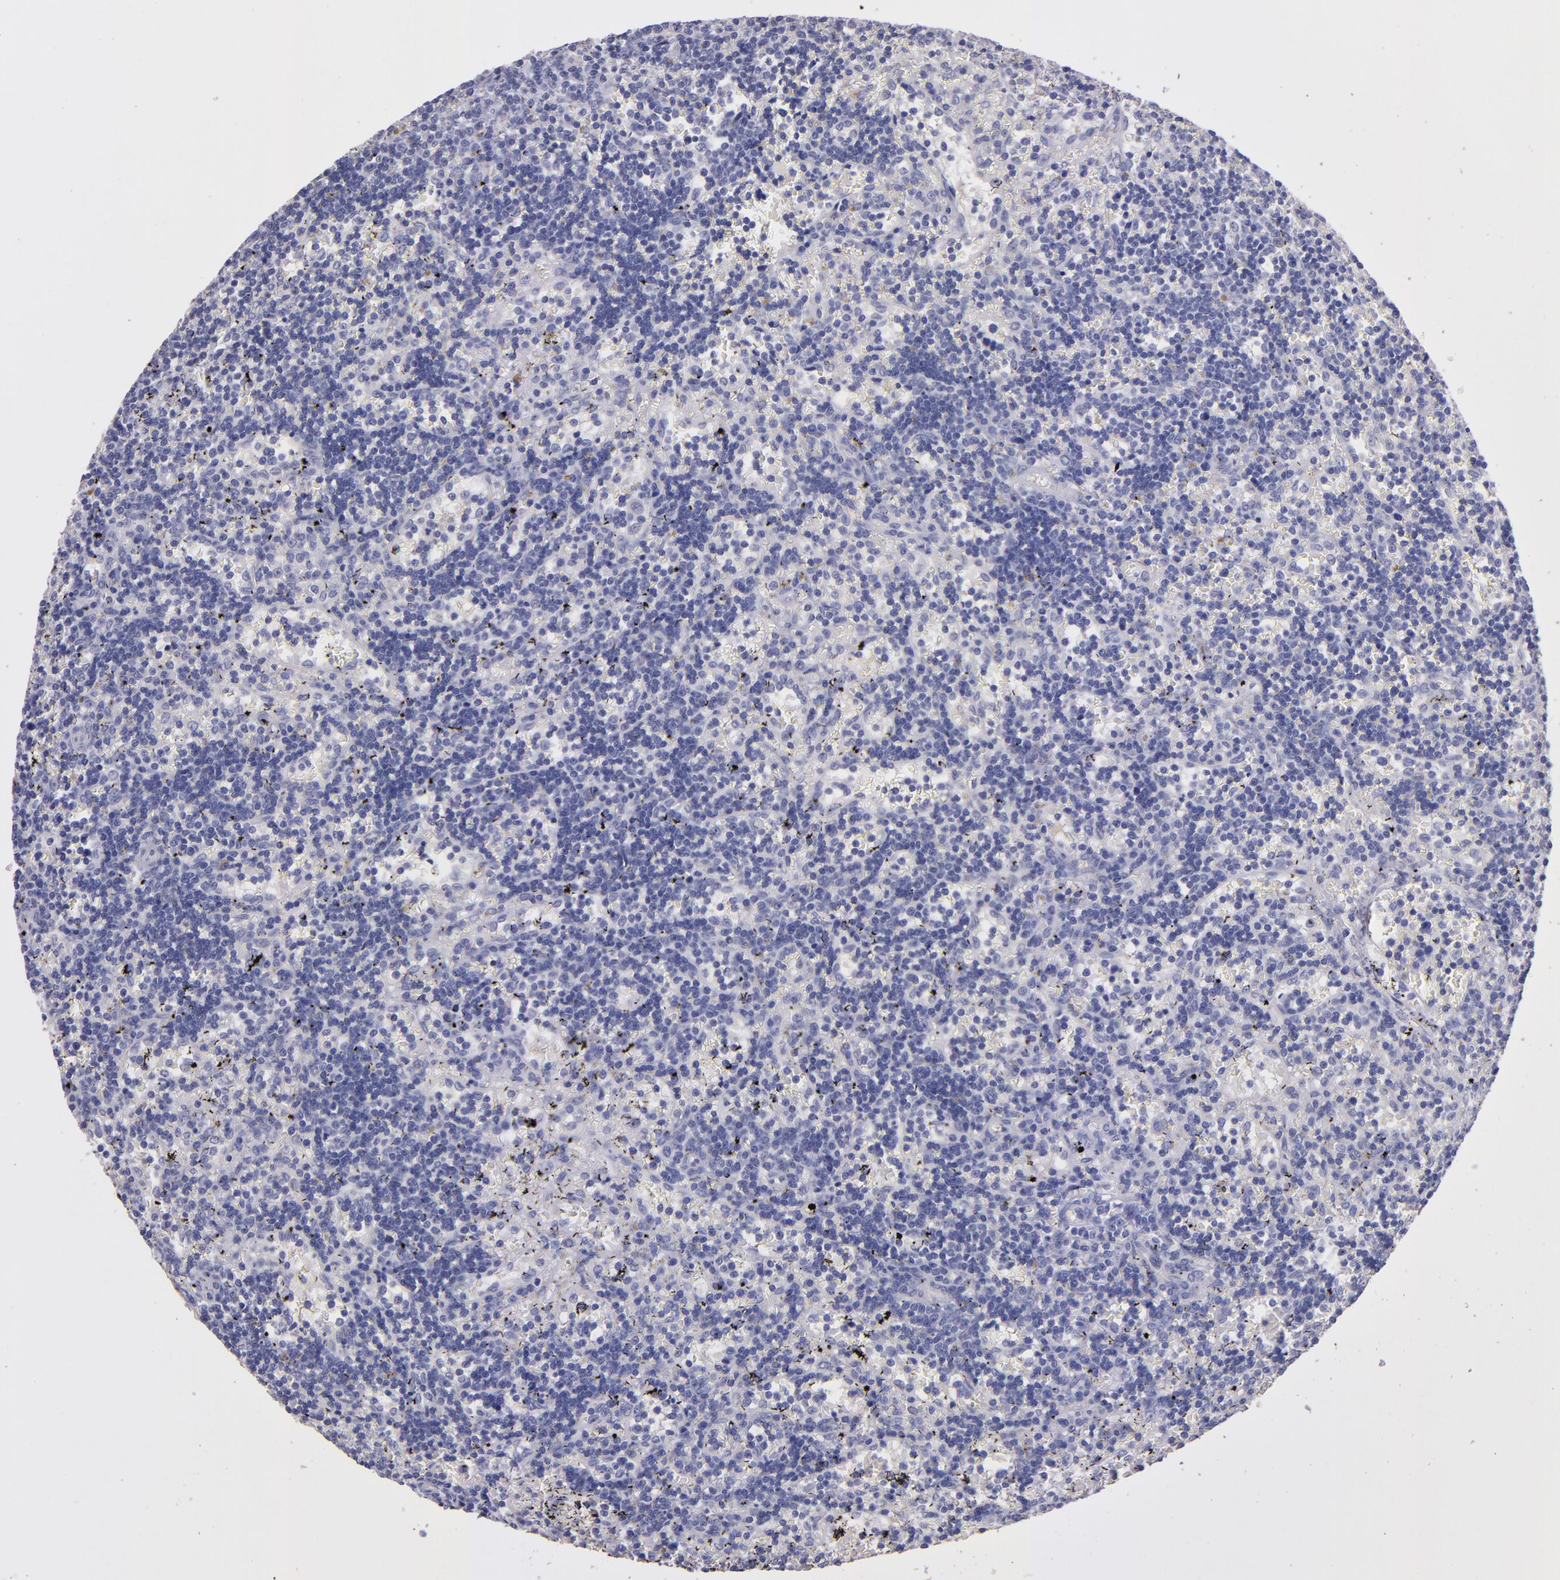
{"staining": {"intensity": "negative", "quantity": "none", "location": "none"}, "tissue": "lymphoma", "cell_type": "Tumor cells", "image_type": "cancer", "snomed": [{"axis": "morphology", "description": "Malignant lymphoma, non-Hodgkin's type, Low grade"}, {"axis": "topography", "description": "Spleen"}], "caption": "Malignant lymphoma, non-Hodgkin's type (low-grade) stained for a protein using immunohistochemistry demonstrates no staining tumor cells.", "gene": "TG", "patient": {"sex": "male", "age": 60}}